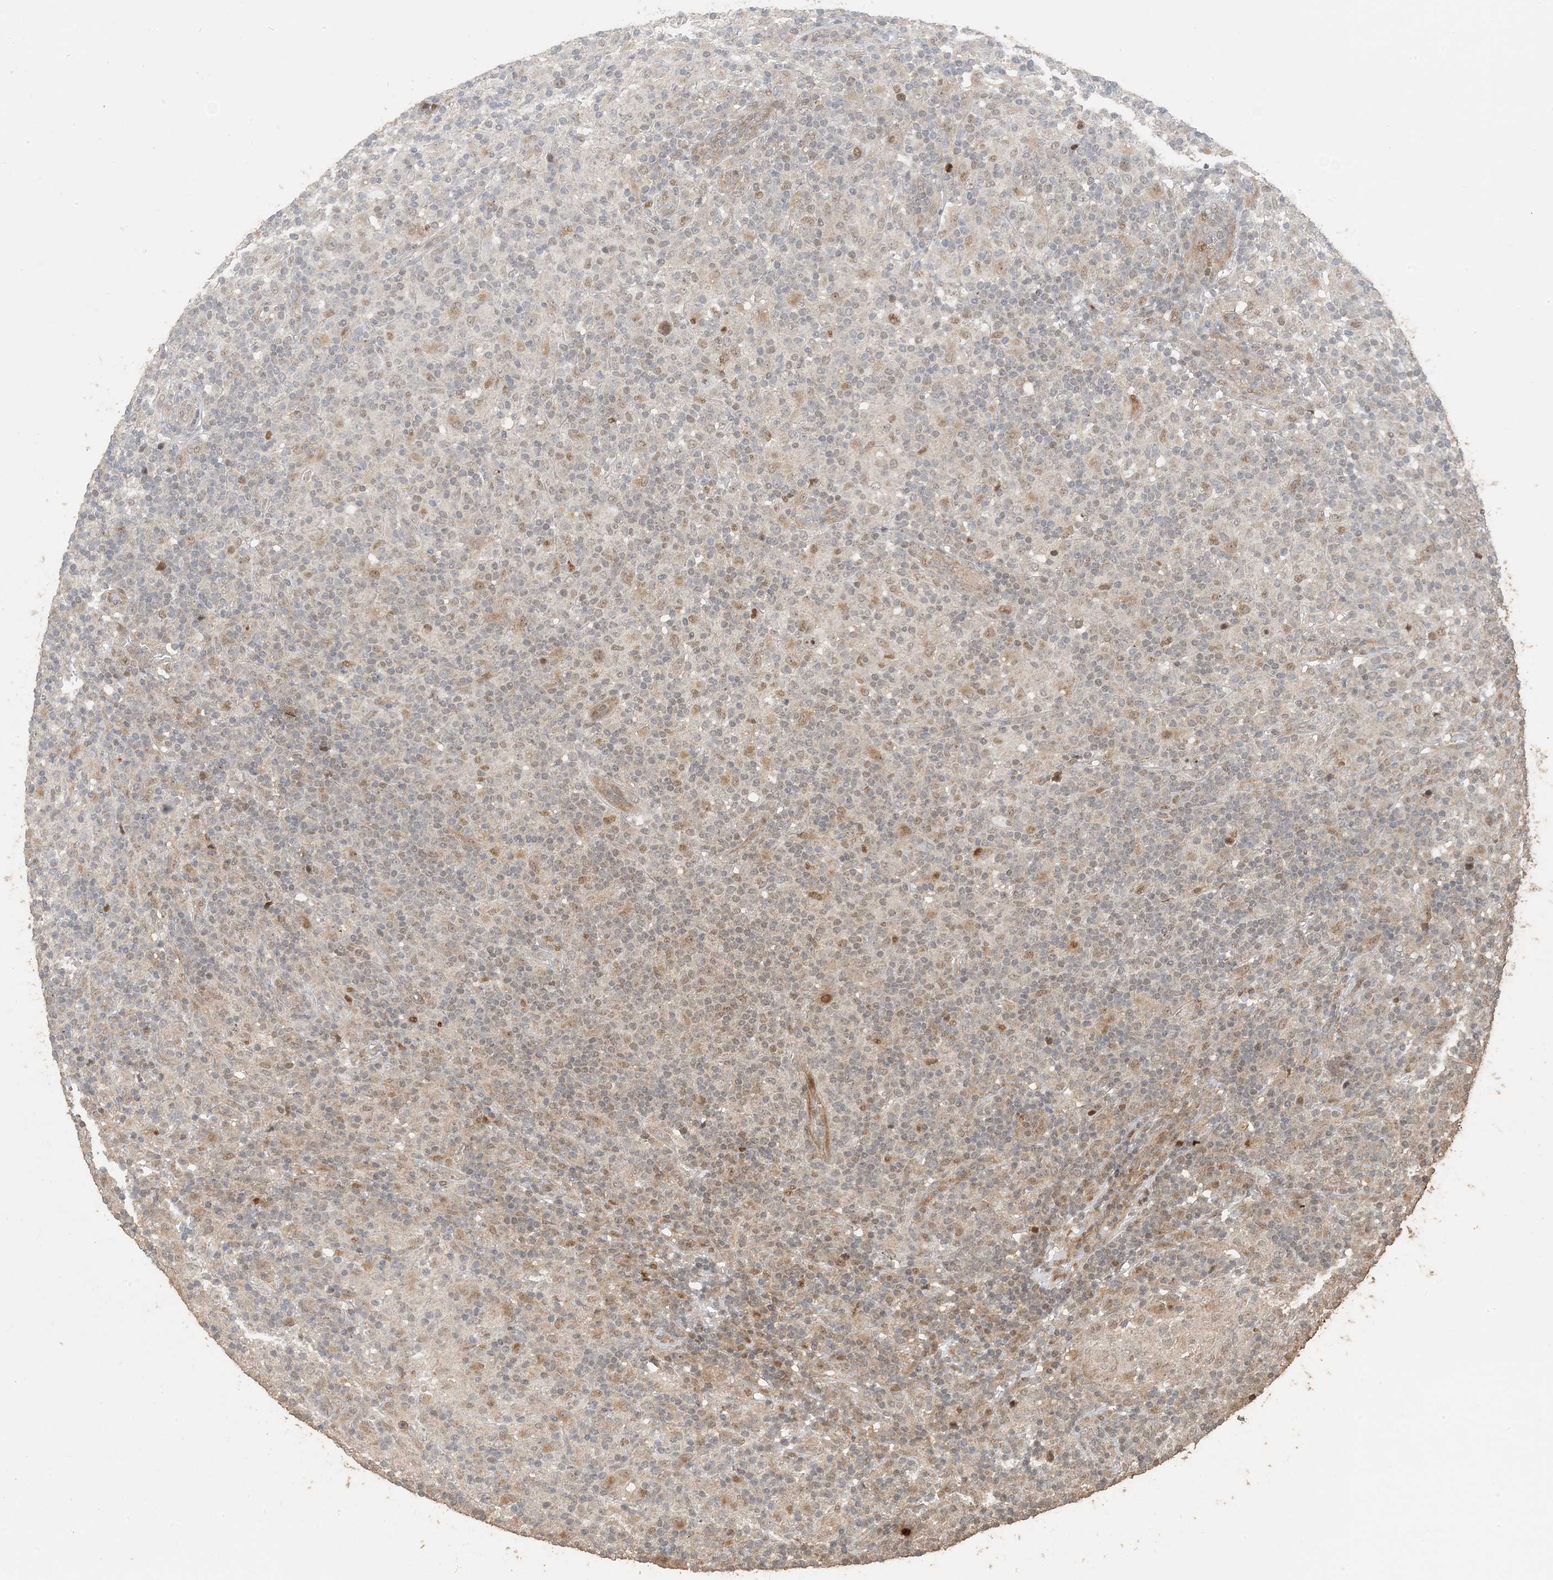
{"staining": {"intensity": "moderate", "quantity": ">75%", "location": "nuclear"}, "tissue": "lymphoma", "cell_type": "Tumor cells", "image_type": "cancer", "snomed": [{"axis": "morphology", "description": "Hodgkin's disease, NOS"}, {"axis": "topography", "description": "Lymph node"}], "caption": "Immunohistochemistry (IHC) of human Hodgkin's disease reveals medium levels of moderate nuclear positivity in about >75% of tumor cells.", "gene": "ATP13A2", "patient": {"sex": "male", "age": 70}}